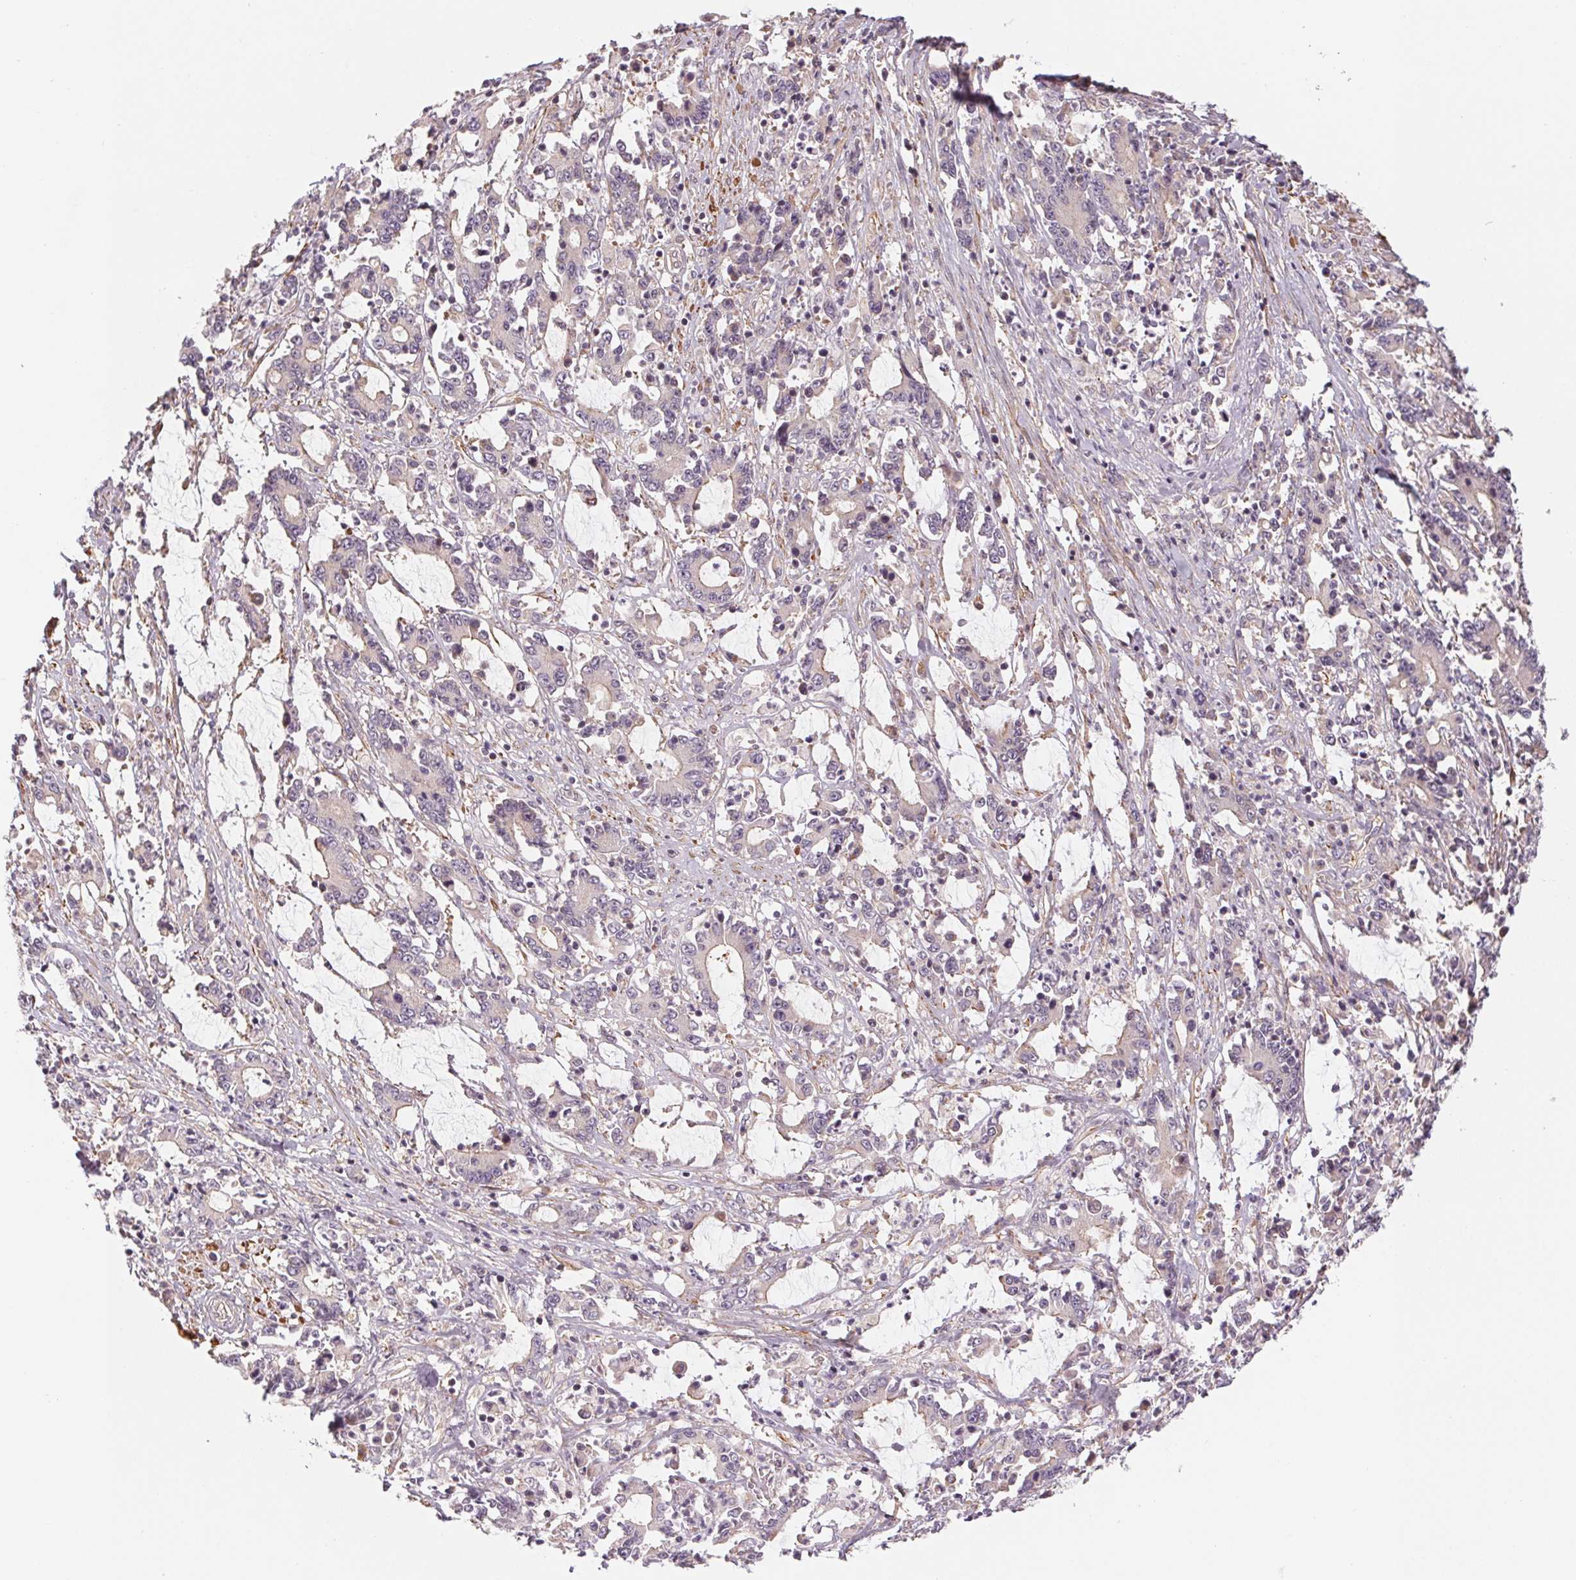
{"staining": {"intensity": "negative", "quantity": "none", "location": "none"}, "tissue": "stomach cancer", "cell_type": "Tumor cells", "image_type": "cancer", "snomed": [{"axis": "morphology", "description": "Adenocarcinoma, NOS"}, {"axis": "topography", "description": "Stomach, upper"}], "caption": "Tumor cells show no significant protein expression in stomach cancer.", "gene": "CCDC112", "patient": {"sex": "male", "age": 68}}